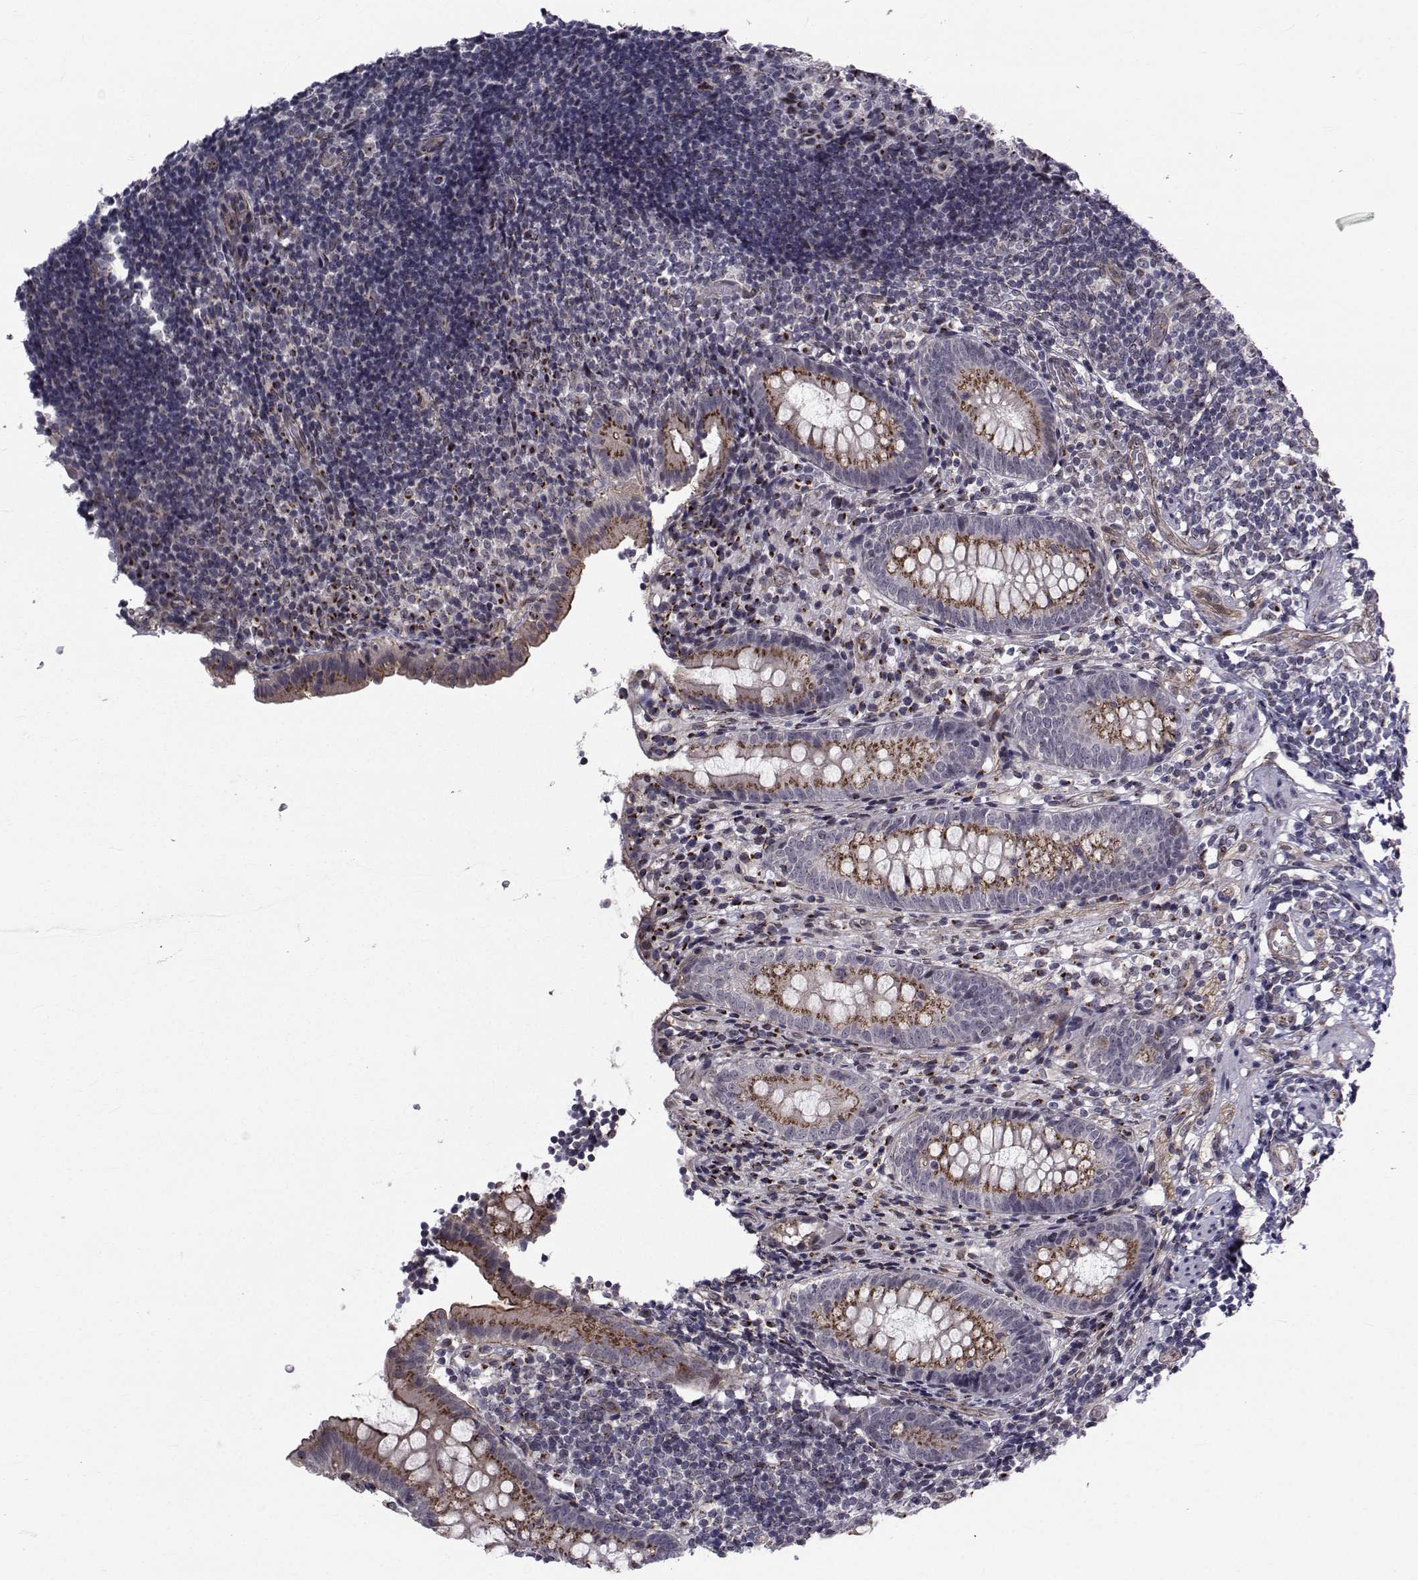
{"staining": {"intensity": "strong", "quantity": "25%-75%", "location": "cytoplasmic/membranous"}, "tissue": "appendix", "cell_type": "Glandular cells", "image_type": "normal", "snomed": [{"axis": "morphology", "description": "Normal tissue, NOS"}, {"axis": "topography", "description": "Appendix"}], "caption": "Immunohistochemical staining of unremarkable appendix demonstrates high levels of strong cytoplasmic/membranous positivity in approximately 25%-75% of glandular cells.", "gene": "ATP6V1C2", "patient": {"sex": "female", "age": 40}}